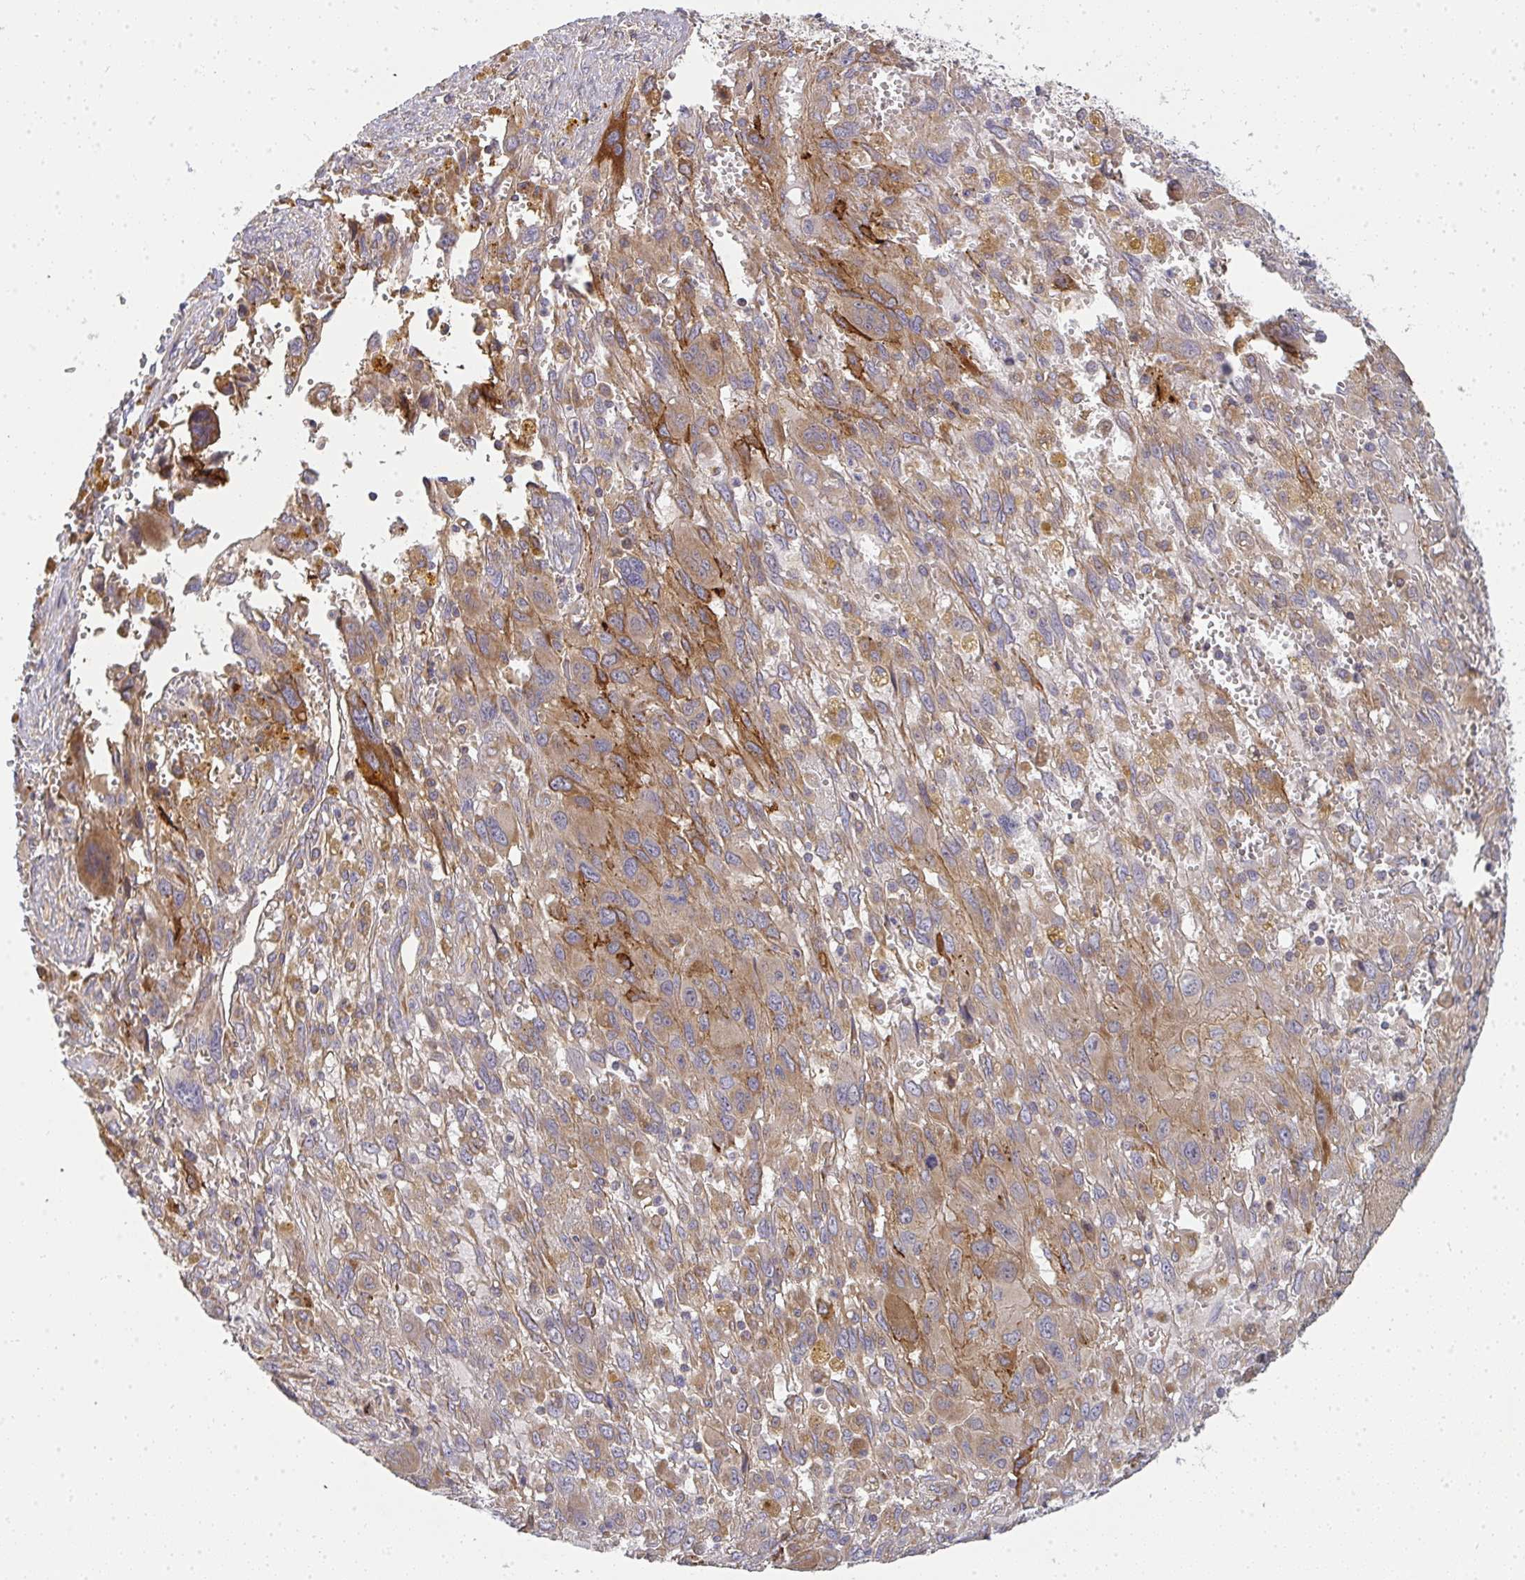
{"staining": {"intensity": "weak", "quantity": "25%-75%", "location": "cytoplasmic/membranous"}, "tissue": "pancreatic cancer", "cell_type": "Tumor cells", "image_type": "cancer", "snomed": [{"axis": "morphology", "description": "Adenocarcinoma, NOS"}, {"axis": "topography", "description": "Pancreas"}], "caption": "The histopathology image reveals immunohistochemical staining of pancreatic adenocarcinoma. There is weak cytoplasmic/membranous positivity is appreciated in approximately 25%-75% of tumor cells.", "gene": "B4GALT6", "patient": {"sex": "female", "age": 47}}